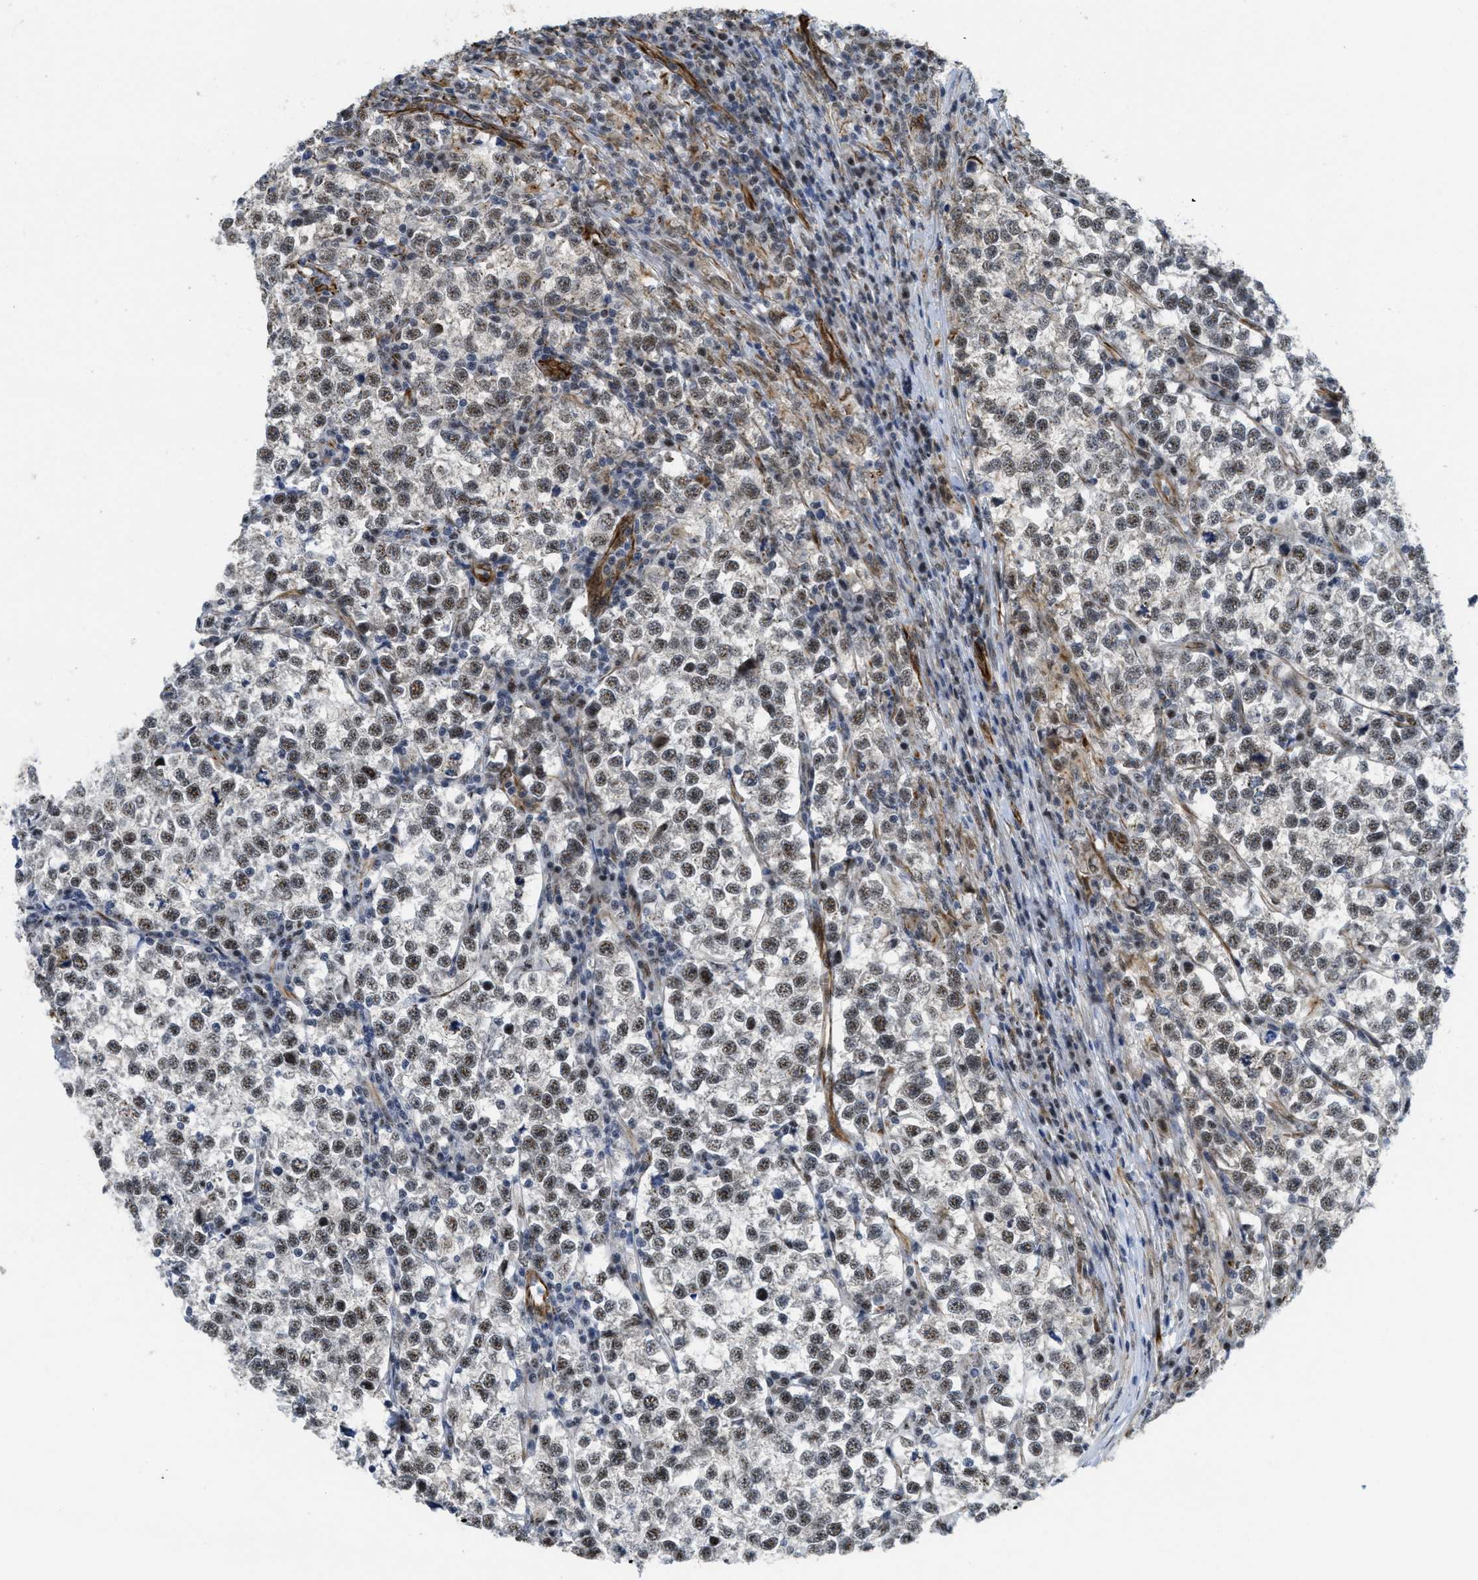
{"staining": {"intensity": "moderate", "quantity": "25%-75%", "location": "nuclear"}, "tissue": "testis cancer", "cell_type": "Tumor cells", "image_type": "cancer", "snomed": [{"axis": "morphology", "description": "Normal tissue, NOS"}, {"axis": "morphology", "description": "Seminoma, NOS"}, {"axis": "topography", "description": "Testis"}], "caption": "A medium amount of moderate nuclear expression is appreciated in approximately 25%-75% of tumor cells in testis cancer (seminoma) tissue.", "gene": "LRRC8B", "patient": {"sex": "male", "age": 43}}